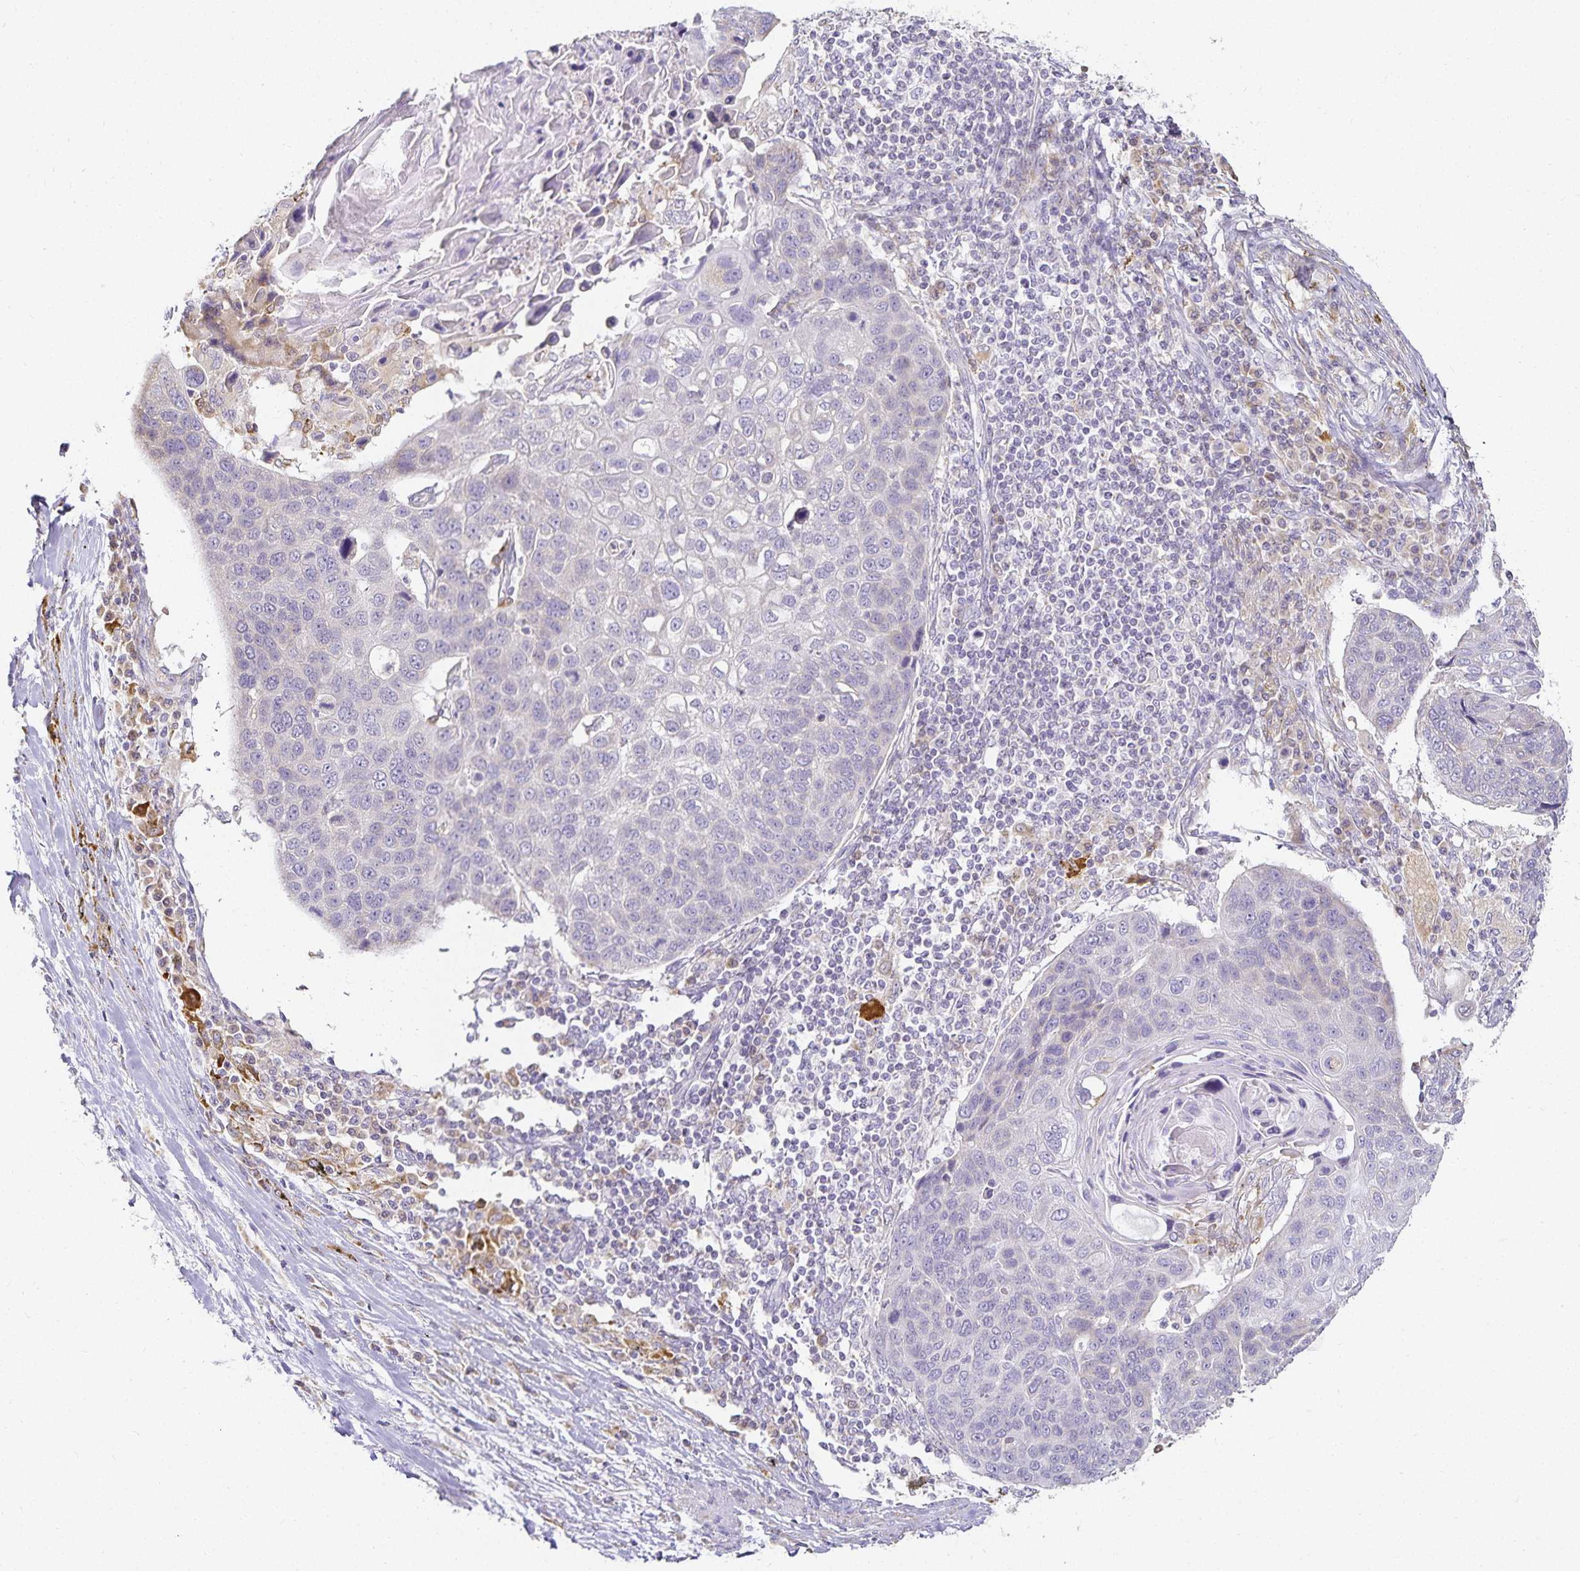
{"staining": {"intensity": "negative", "quantity": "none", "location": "none"}, "tissue": "lung cancer", "cell_type": "Tumor cells", "image_type": "cancer", "snomed": [{"axis": "morphology", "description": "Squamous cell carcinoma, NOS"}, {"axis": "topography", "description": "Lymph node"}, {"axis": "topography", "description": "Lung"}], "caption": "There is no significant positivity in tumor cells of lung cancer (squamous cell carcinoma).", "gene": "GP2", "patient": {"sex": "male", "age": 61}}